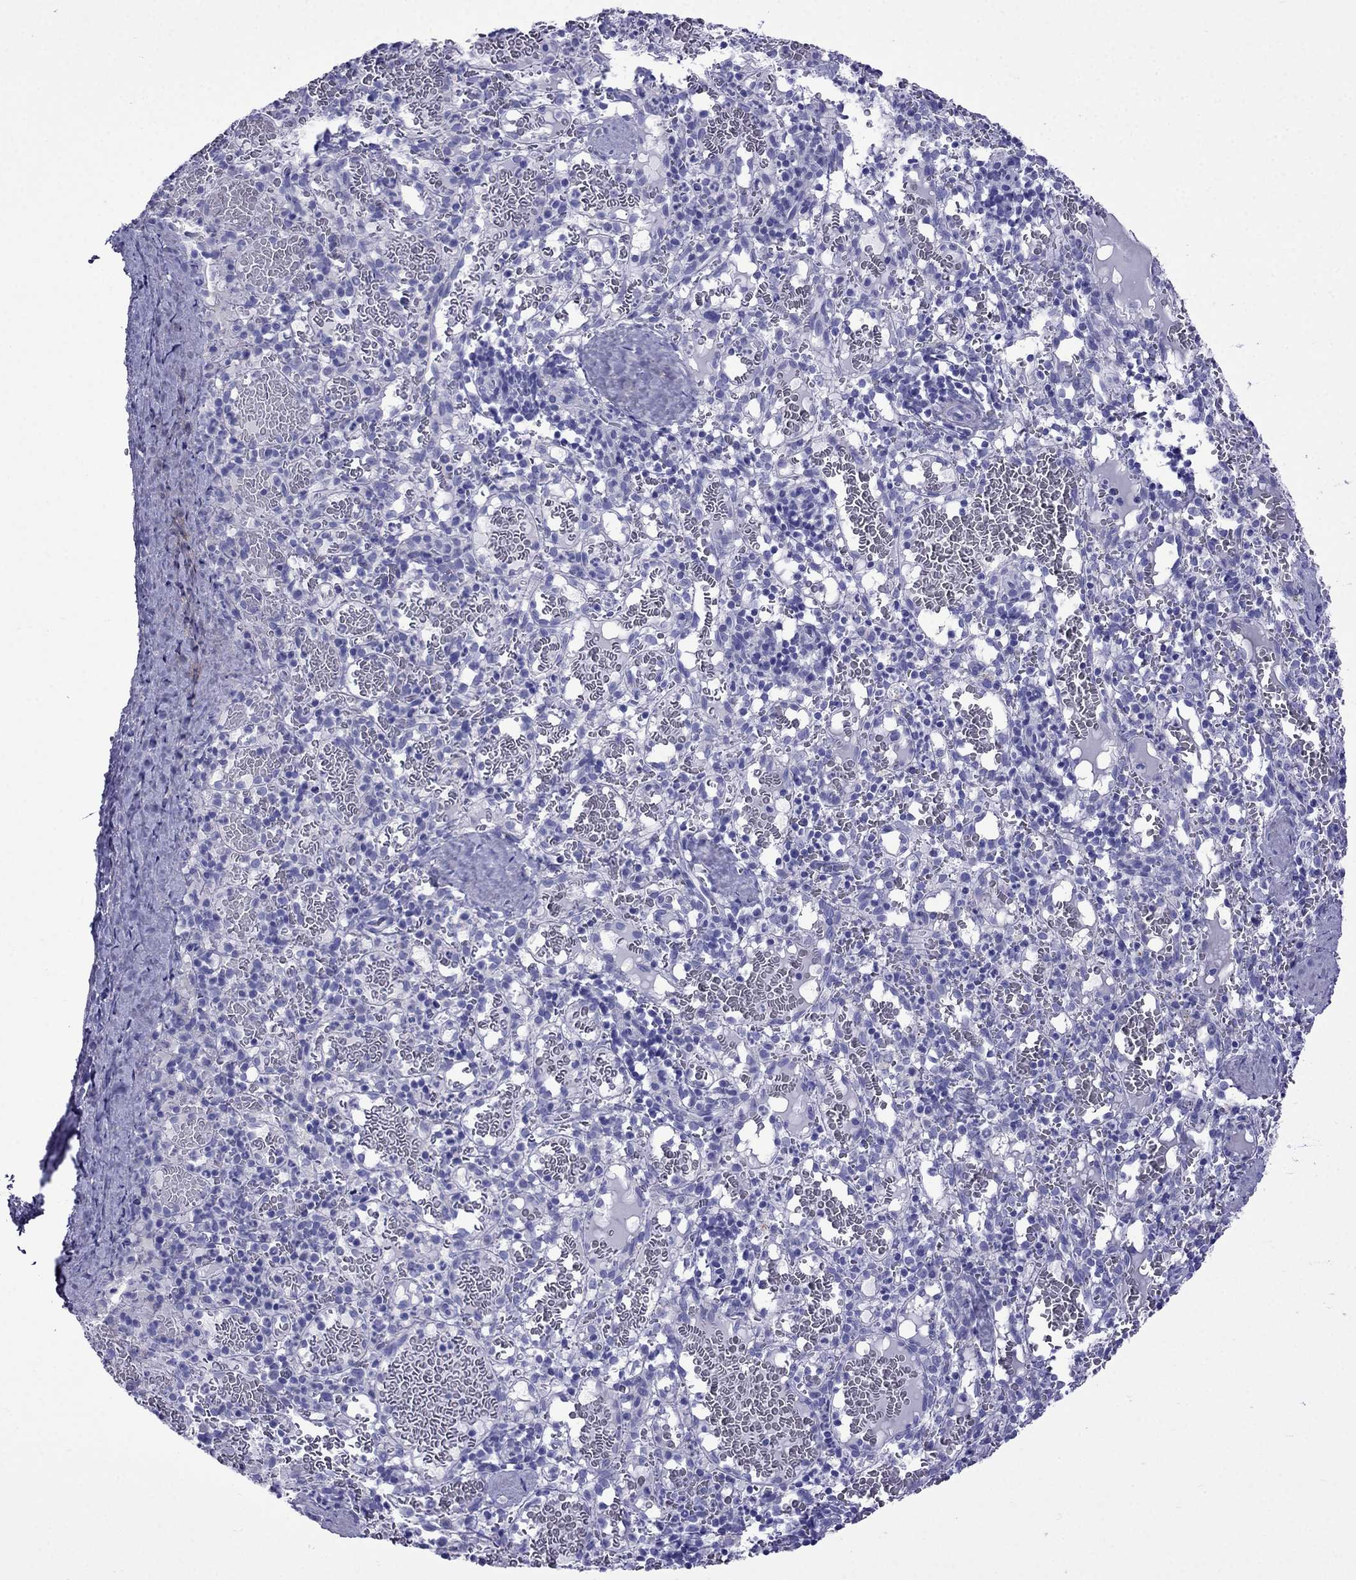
{"staining": {"intensity": "negative", "quantity": "none", "location": "none"}, "tissue": "spleen", "cell_type": "Cells in red pulp", "image_type": "normal", "snomed": [{"axis": "morphology", "description": "Normal tissue, NOS"}, {"axis": "topography", "description": "Spleen"}], "caption": "Immunohistochemistry of unremarkable human spleen shows no positivity in cells in red pulp. (DAB (3,3'-diaminobenzidine) immunohistochemistry visualized using brightfield microscopy, high magnification).", "gene": "ARR3", "patient": {"sex": "male", "age": 11}}